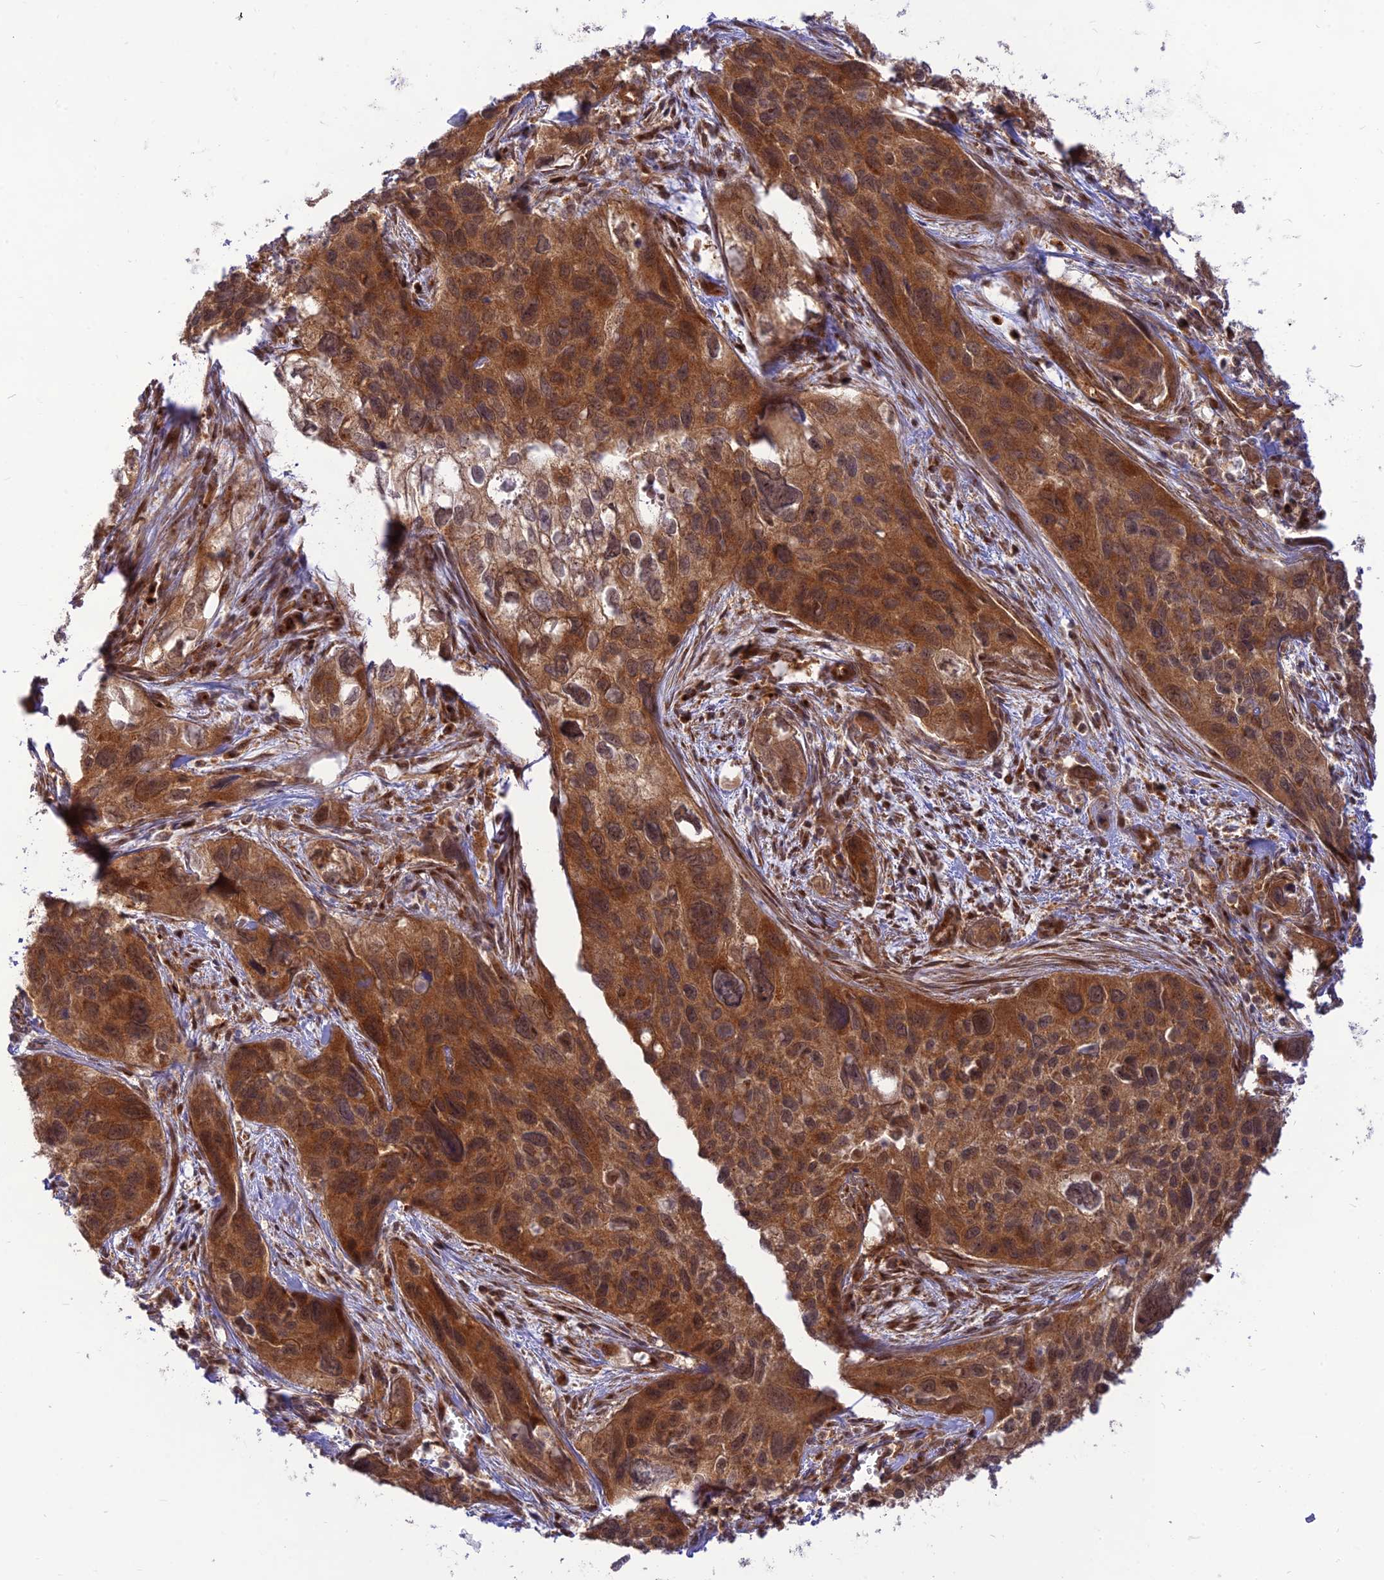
{"staining": {"intensity": "strong", "quantity": ">75%", "location": "cytoplasmic/membranous"}, "tissue": "cervical cancer", "cell_type": "Tumor cells", "image_type": "cancer", "snomed": [{"axis": "morphology", "description": "Squamous cell carcinoma, NOS"}, {"axis": "topography", "description": "Cervix"}], "caption": "Cervical cancer (squamous cell carcinoma) stained for a protein reveals strong cytoplasmic/membranous positivity in tumor cells.", "gene": "GOLGA3", "patient": {"sex": "female", "age": 55}}